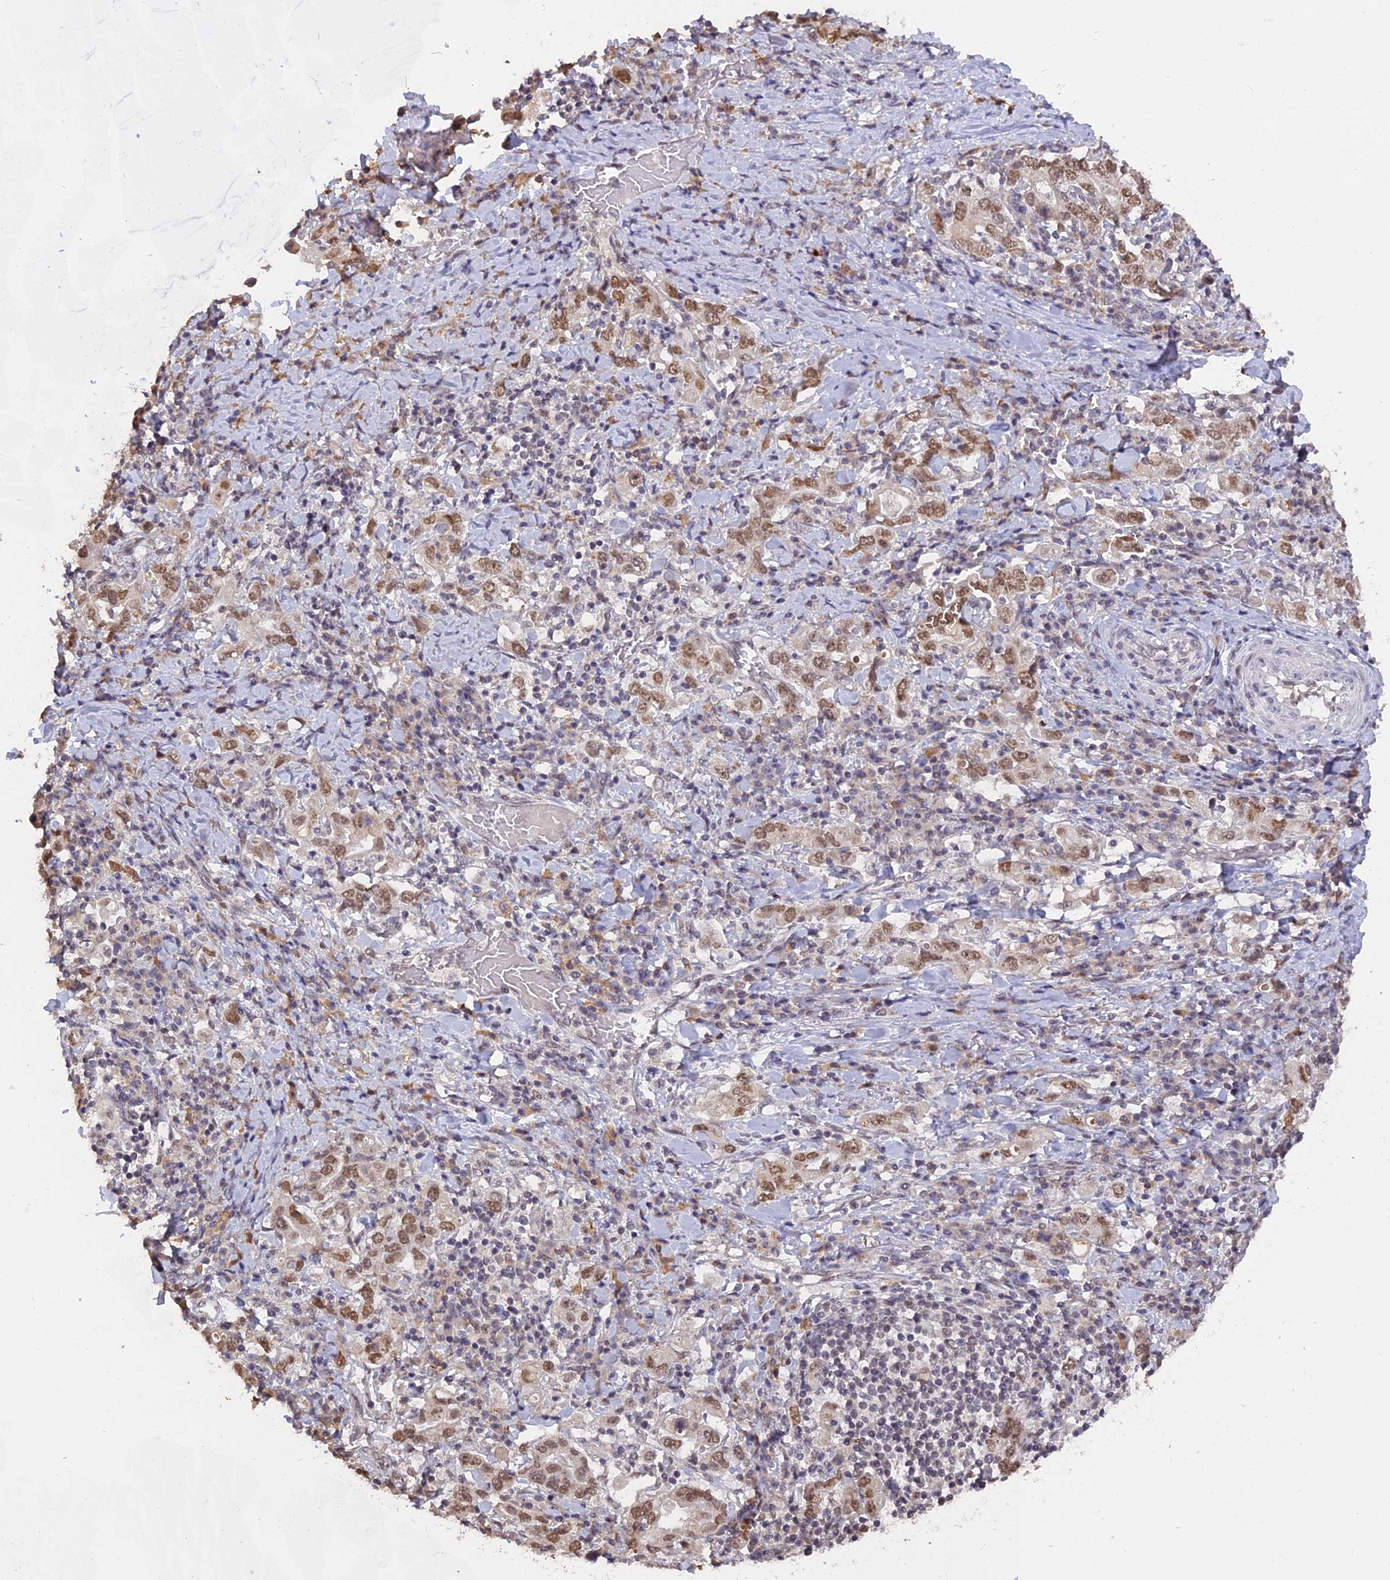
{"staining": {"intensity": "moderate", "quantity": ">75%", "location": "nuclear"}, "tissue": "stomach cancer", "cell_type": "Tumor cells", "image_type": "cancer", "snomed": [{"axis": "morphology", "description": "Adenocarcinoma, NOS"}, {"axis": "topography", "description": "Stomach, upper"}, {"axis": "topography", "description": "Stomach"}], "caption": "Immunohistochemical staining of human stomach cancer (adenocarcinoma) exhibits medium levels of moderate nuclear protein staining in about >75% of tumor cells. (DAB (3,3'-diaminobenzidine) = brown stain, brightfield microscopy at high magnification).", "gene": "NR1H3", "patient": {"sex": "male", "age": 62}}